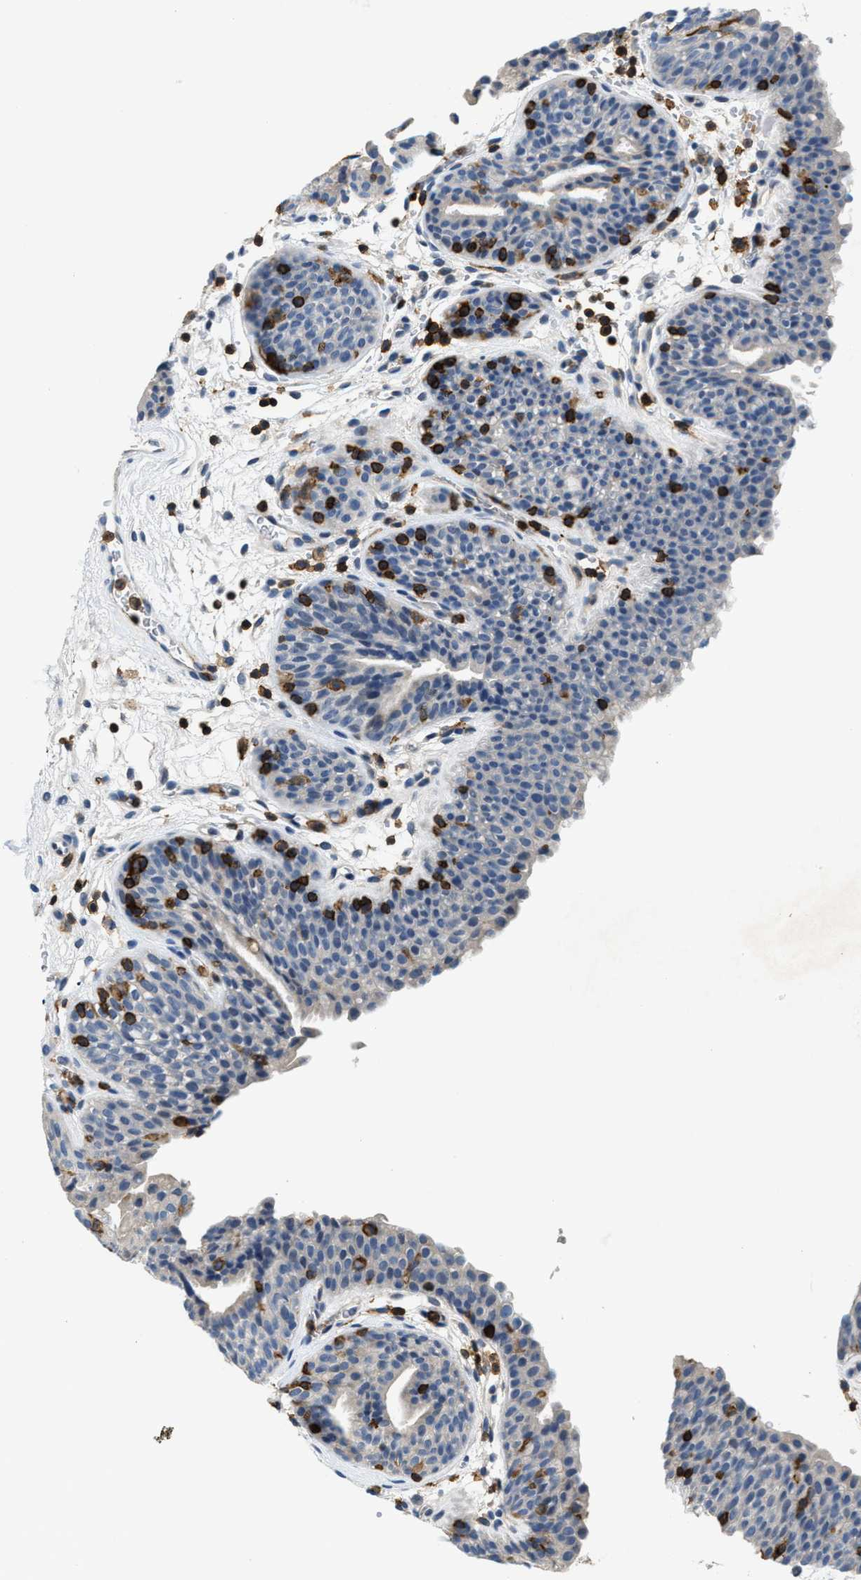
{"staining": {"intensity": "negative", "quantity": "none", "location": "none"}, "tissue": "urinary bladder", "cell_type": "Urothelial cells", "image_type": "normal", "snomed": [{"axis": "morphology", "description": "Normal tissue, NOS"}, {"axis": "topography", "description": "Urinary bladder"}], "caption": "Immunohistochemical staining of normal urinary bladder demonstrates no significant positivity in urothelial cells.", "gene": "MYO1G", "patient": {"sex": "male", "age": 37}}